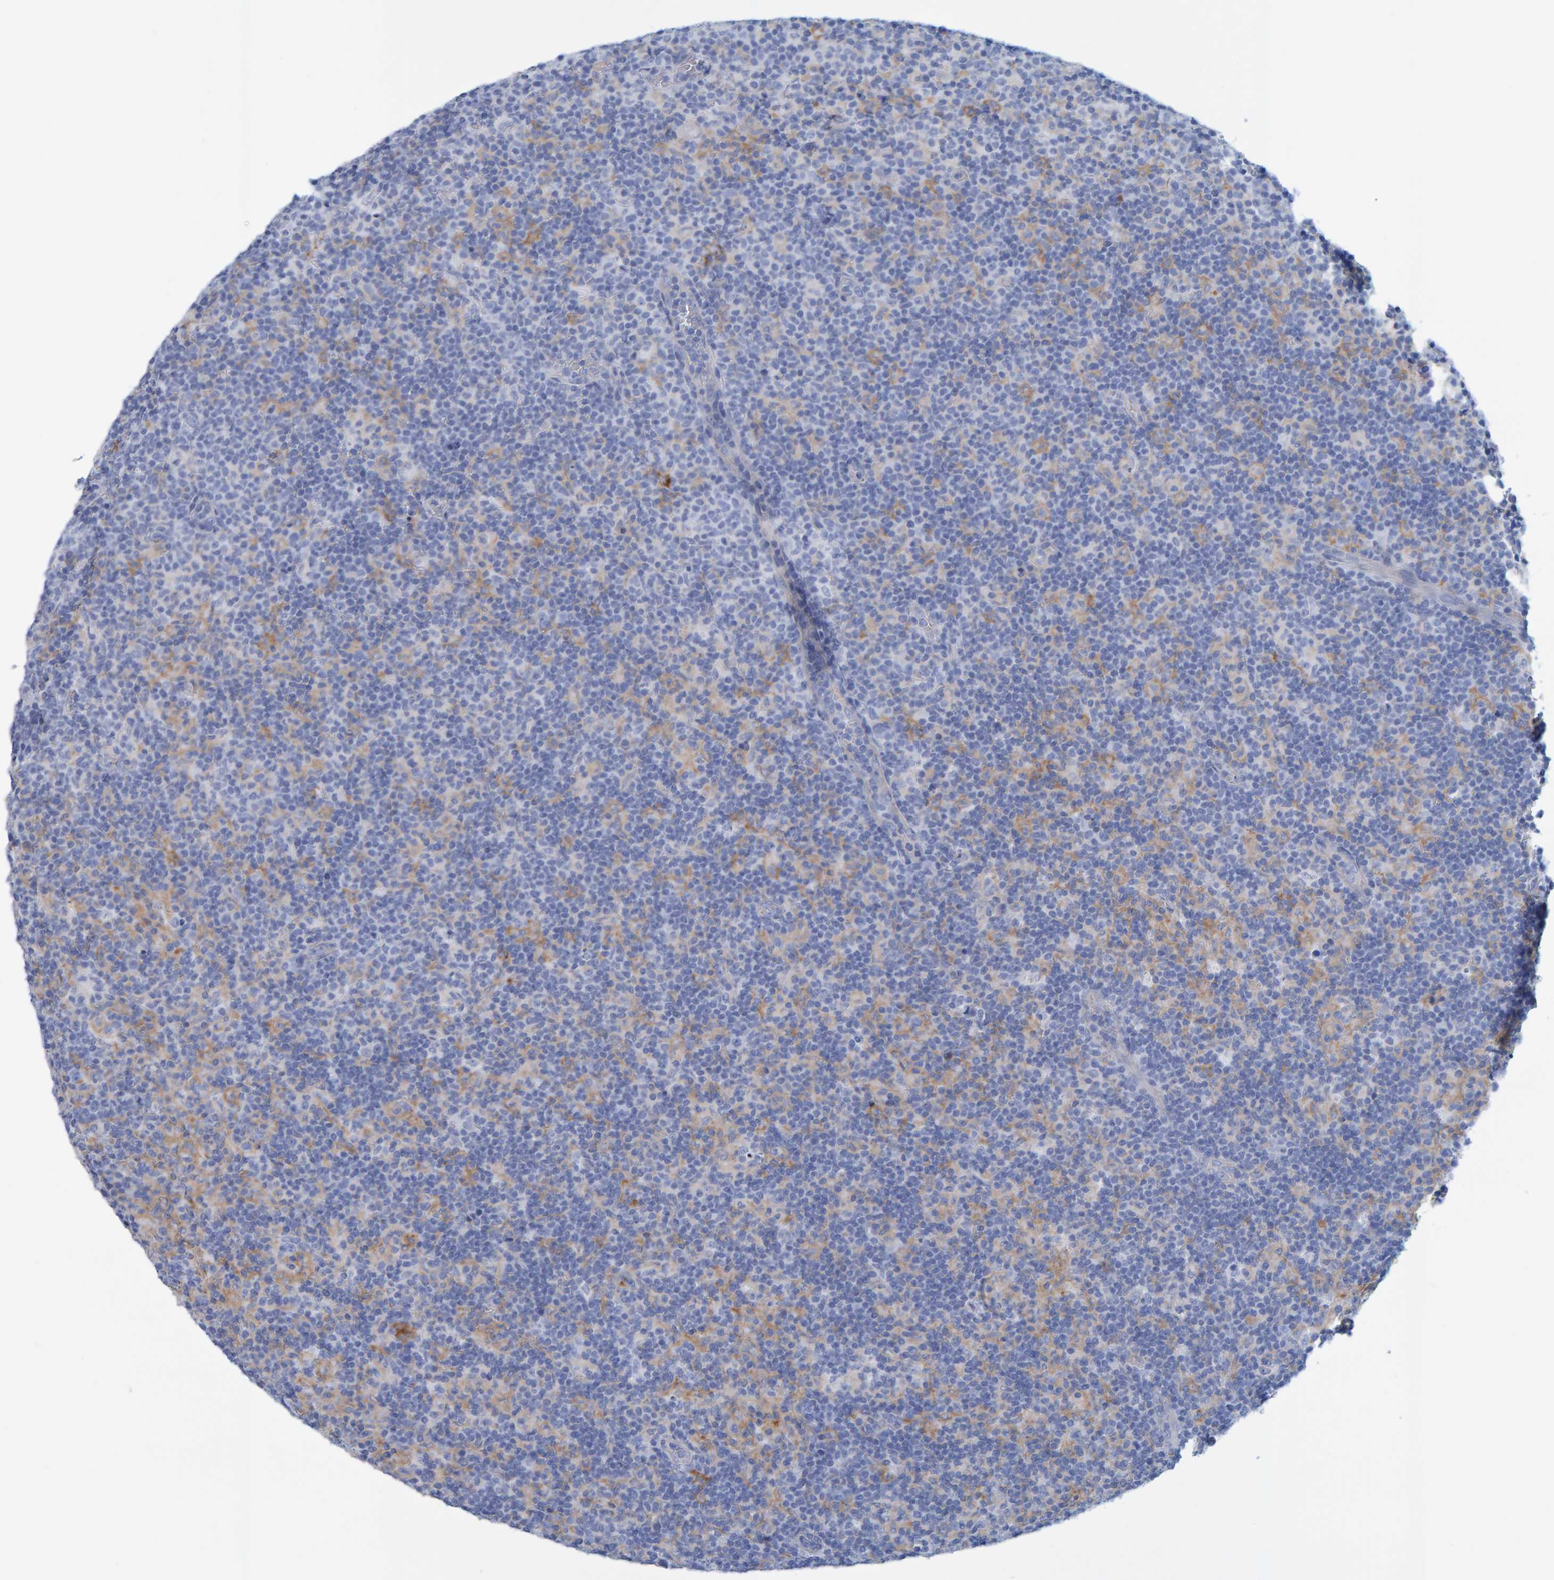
{"staining": {"intensity": "negative", "quantity": "none", "location": "none"}, "tissue": "lymph node", "cell_type": "Germinal center cells", "image_type": "normal", "snomed": [{"axis": "morphology", "description": "Normal tissue, NOS"}, {"axis": "morphology", "description": "Inflammation, NOS"}, {"axis": "topography", "description": "Lymph node"}], "caption": "Protein analysis of benign lymph node shows no significant staining in germinal center cells. (DAB immunohistochemistry visualized using brightfield microscopy, high magnification).", "gene": "JAKMIP3", "patient": {"sex": "male", "age": 55}}